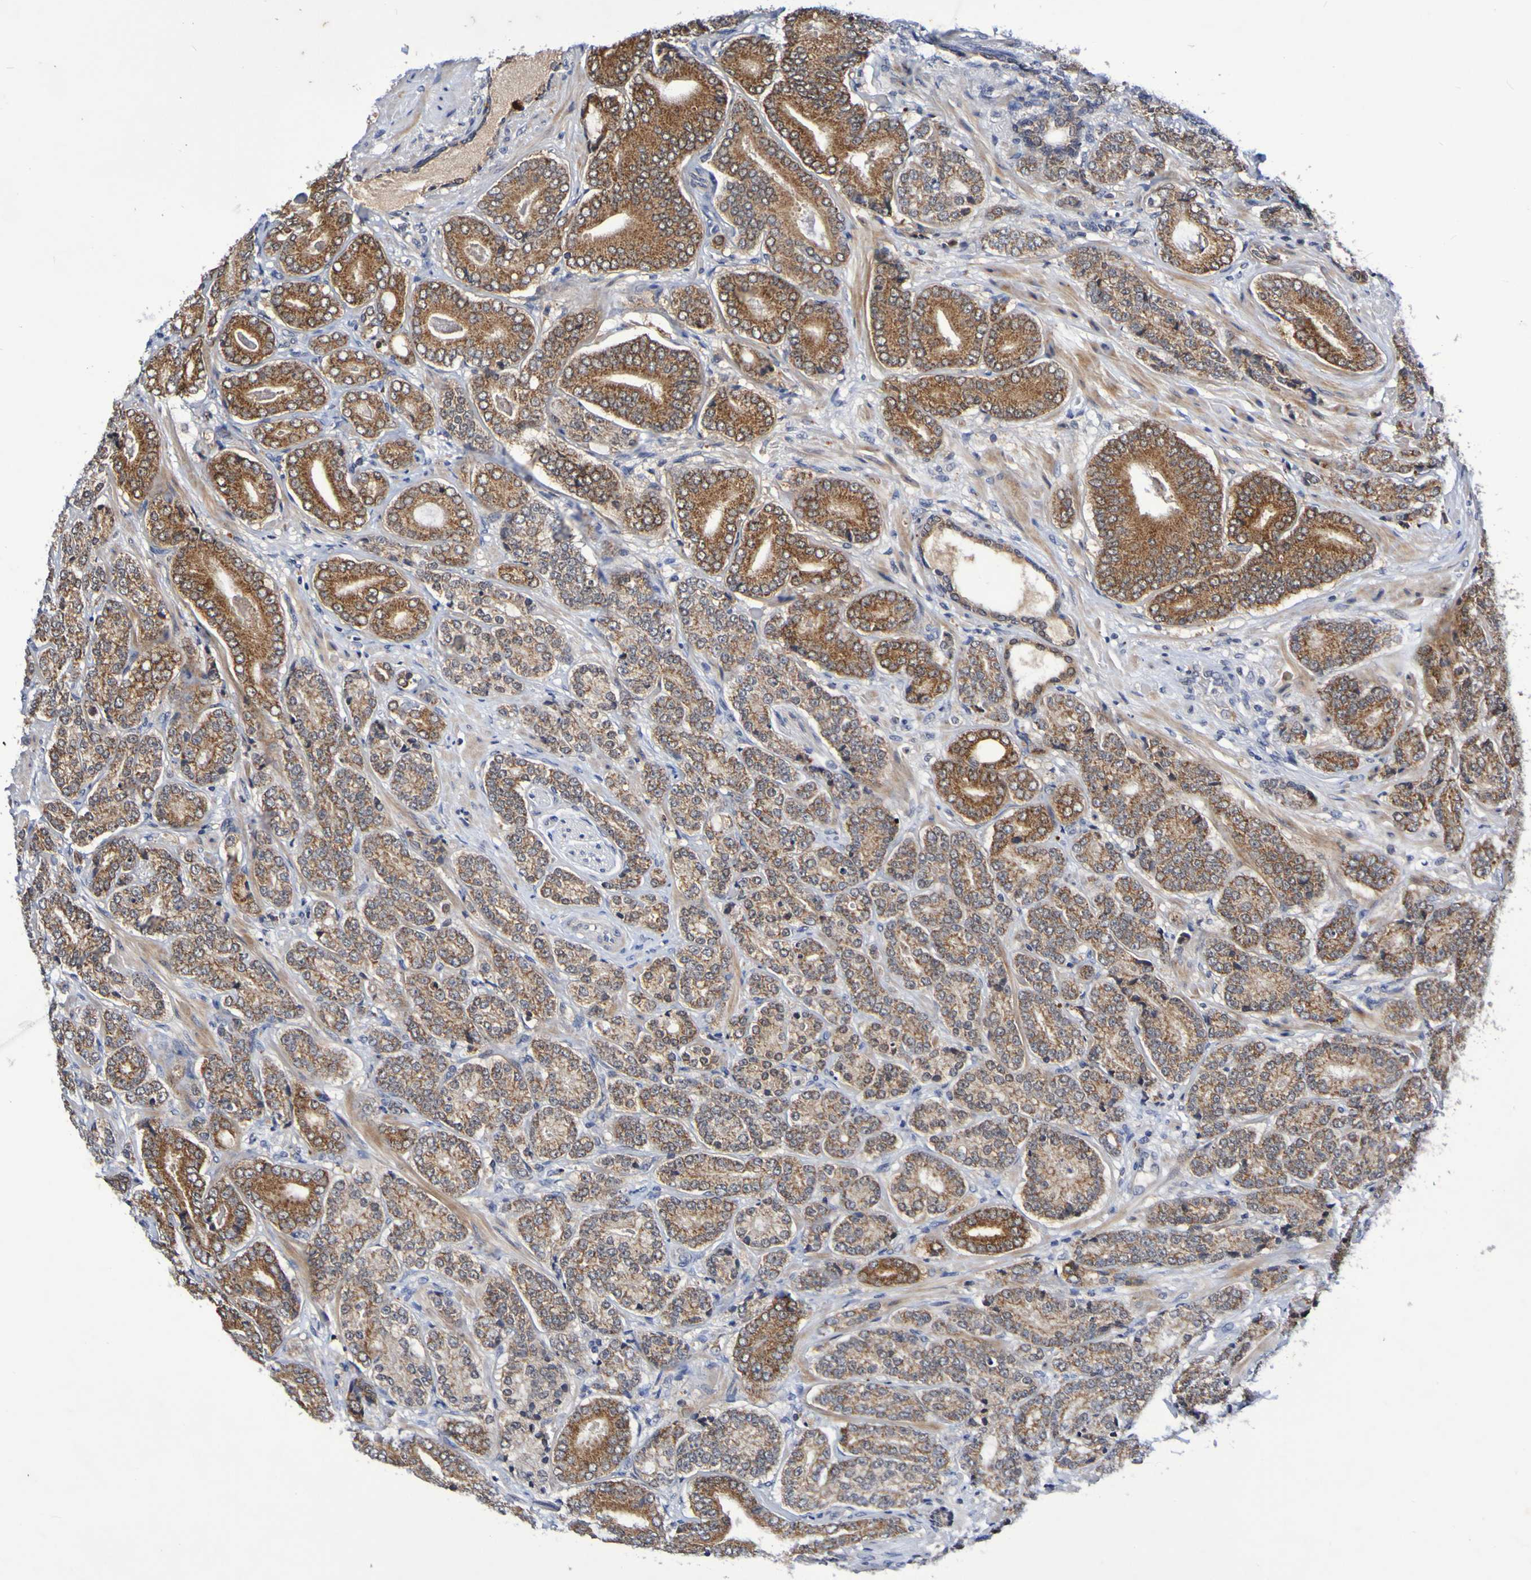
{"staining": {"intensity": "strong", "quantity": "25%-75%", "location": "cytoplasmic/membranous"}, "tissue": "prostate cancer", "cell_type": "Tumor cells", "image_type": "cancer", "snomed": [{"axis": "morphology", "description": "Adenocarcinoma, High grade"}, {"axis": "topography", "description": "Prostate"}], "caption": "Prostate cancer (high-grade adenocarcinoma) tissue reveals strong cytoplasmic/membranous staining in about 25%-75% of tumor cells, visualized by immunohistochemistry. The protein is shown in brown color, while the nuclei are stained blue.", "gene": "PTP4A2", "patient": {"sex": "male", "age": 61}}